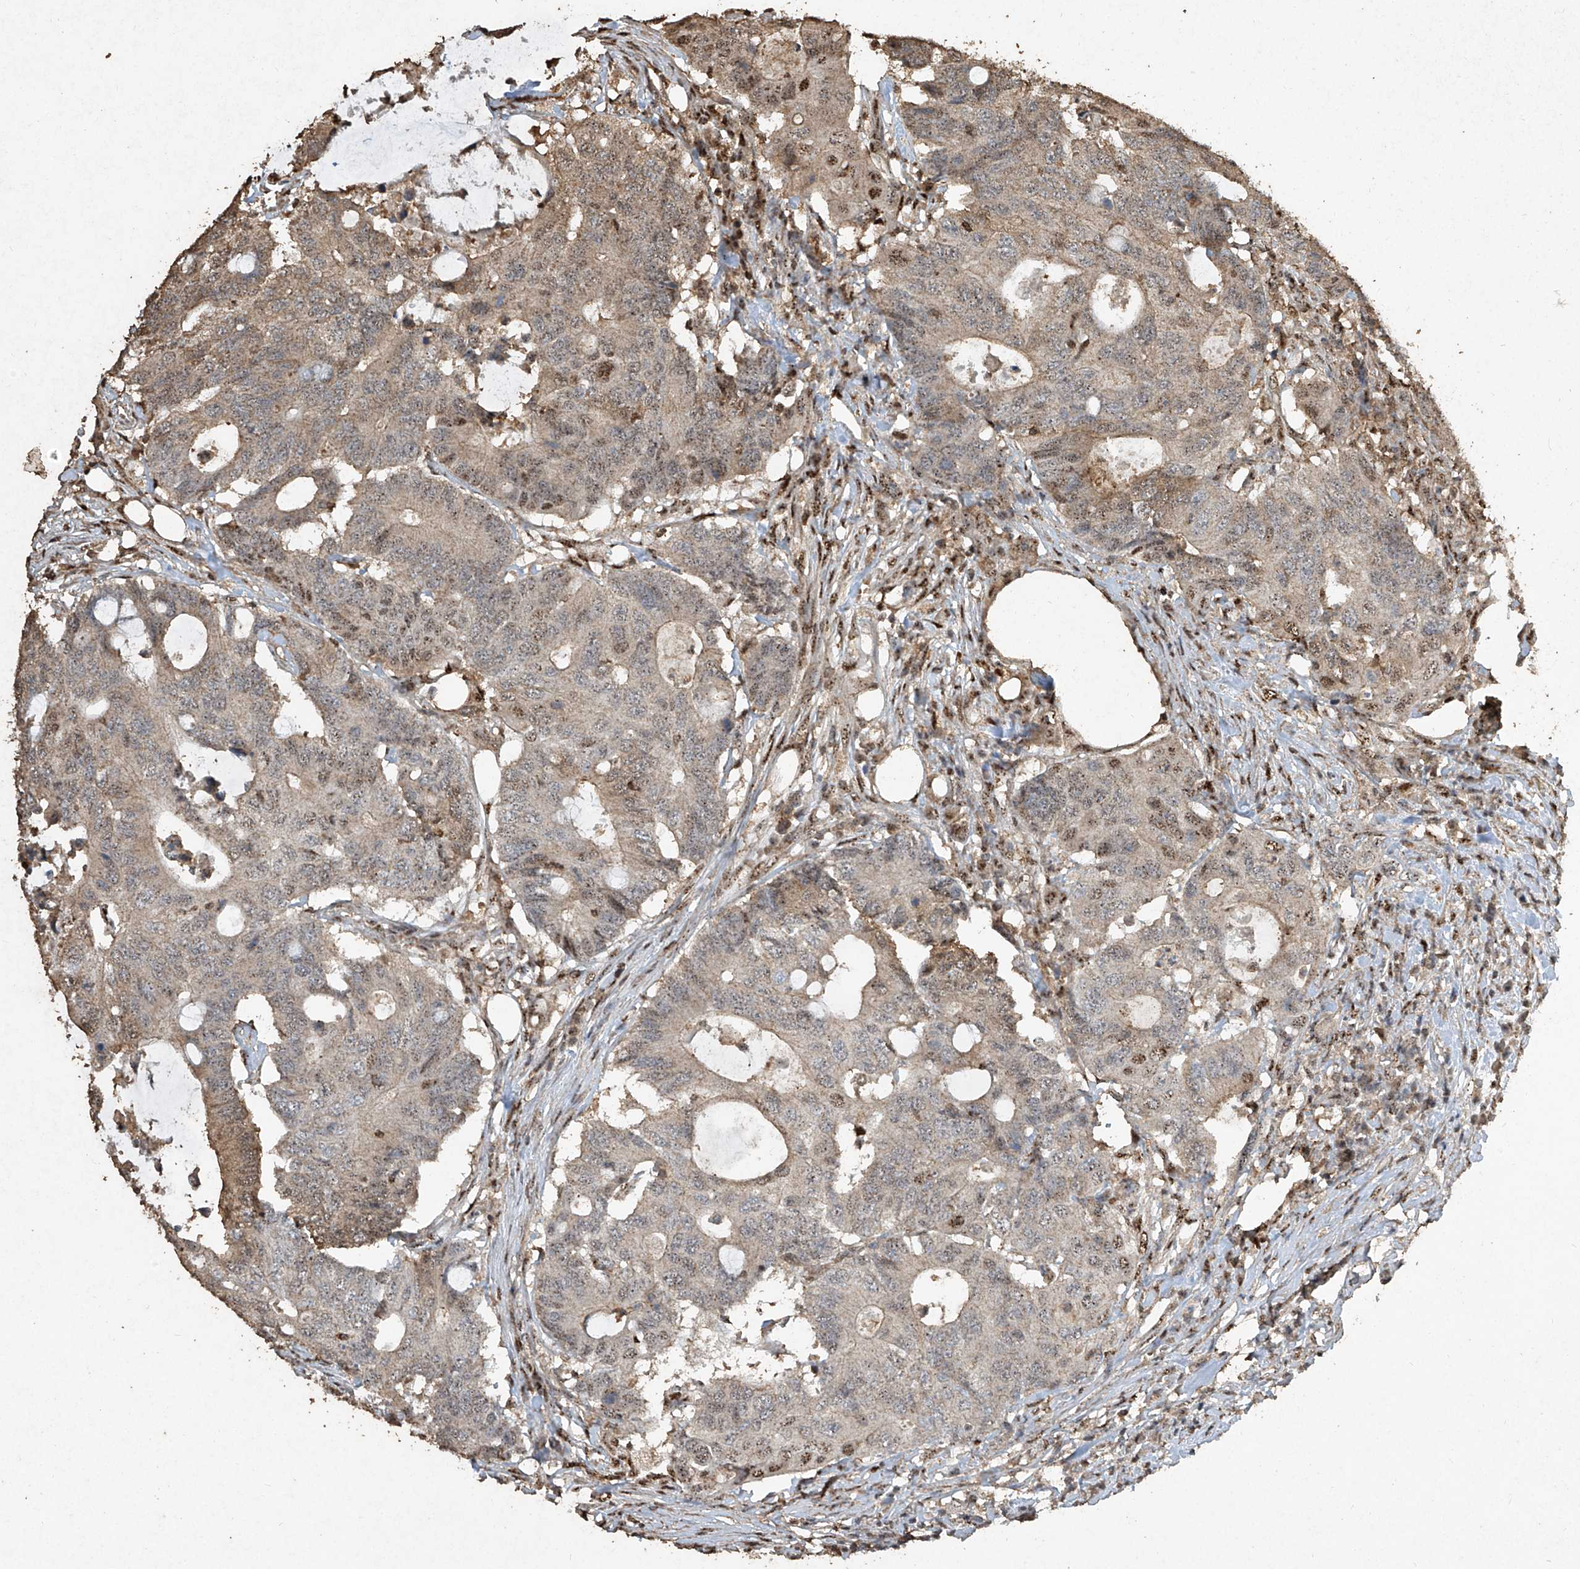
{"staining": {"intensity": "moderate", "quantity": "<25%", "location": "nuclear"}, "tissue": "colorectal cancer", "cell_type": "Tumor cells", "image_type": "cancer", "snomed": [{"axis": "morphology", "description": "Adenocarcinoma, NOS"}, {"axis": "topography", "description": "Colon"}], "caption": "Human colorectal adenocarcinoma stained with a brown dye demonstrates moderate nuclear positive staining in approximately <25% of tumor cells.", "gene": "ERBB3", "patient": {"sex": "male", "age": 71}}